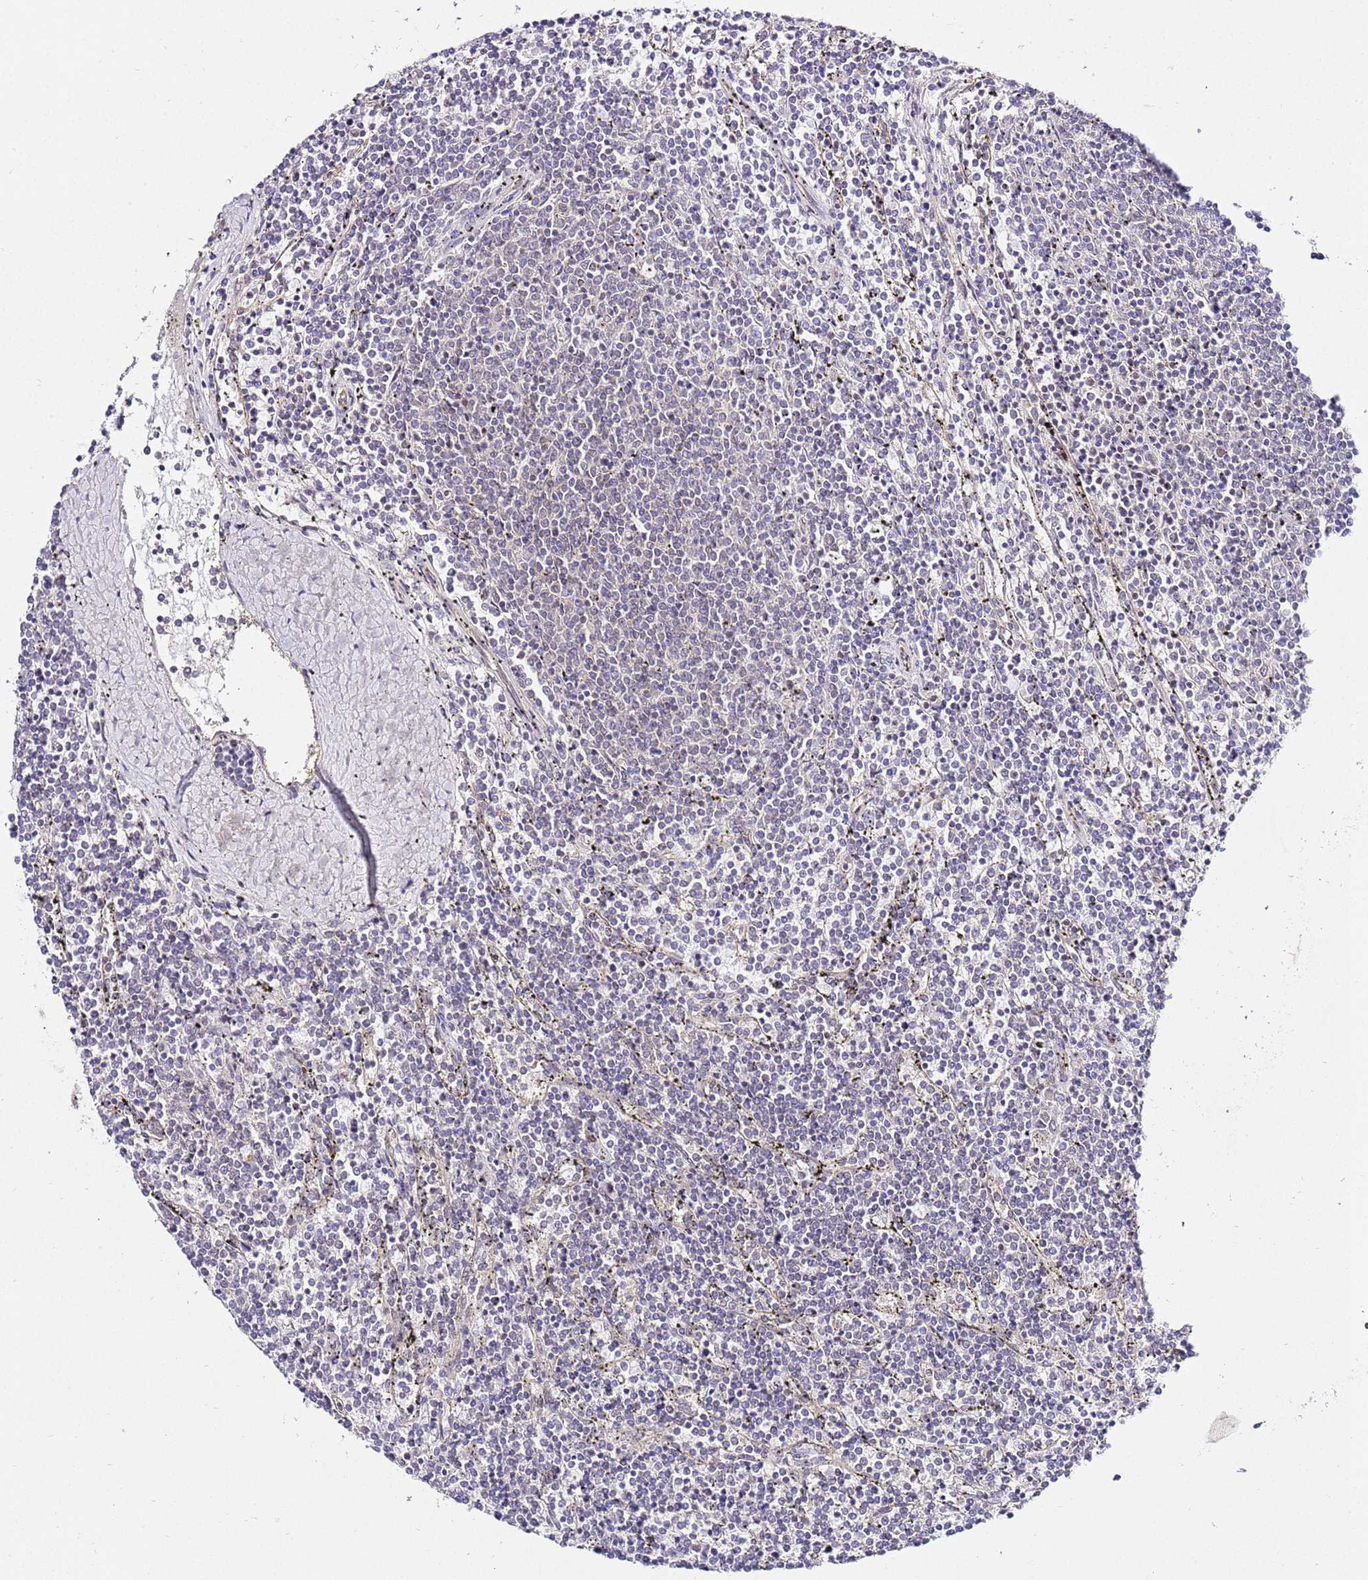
{"staining": {"intensity": "negative", "quantity": "none", "location": "none"}, "tissue": "lymphoma", "cell_type": "Tumor cells", "image_type": "cancer", "snomed": [{"axis": "morphology", "description": "Malignant lymphoma, non-Hodgkin's type, Low grade"}, {"axis": "topography", "description": "Spleen"}], "caption": "A high-resolution image shows IHC staining of lymphoma, which demonstrates no significant staining in tumor cells.", "gene": "TRIM37", "patient": {"sex": "female", "age": 50}}